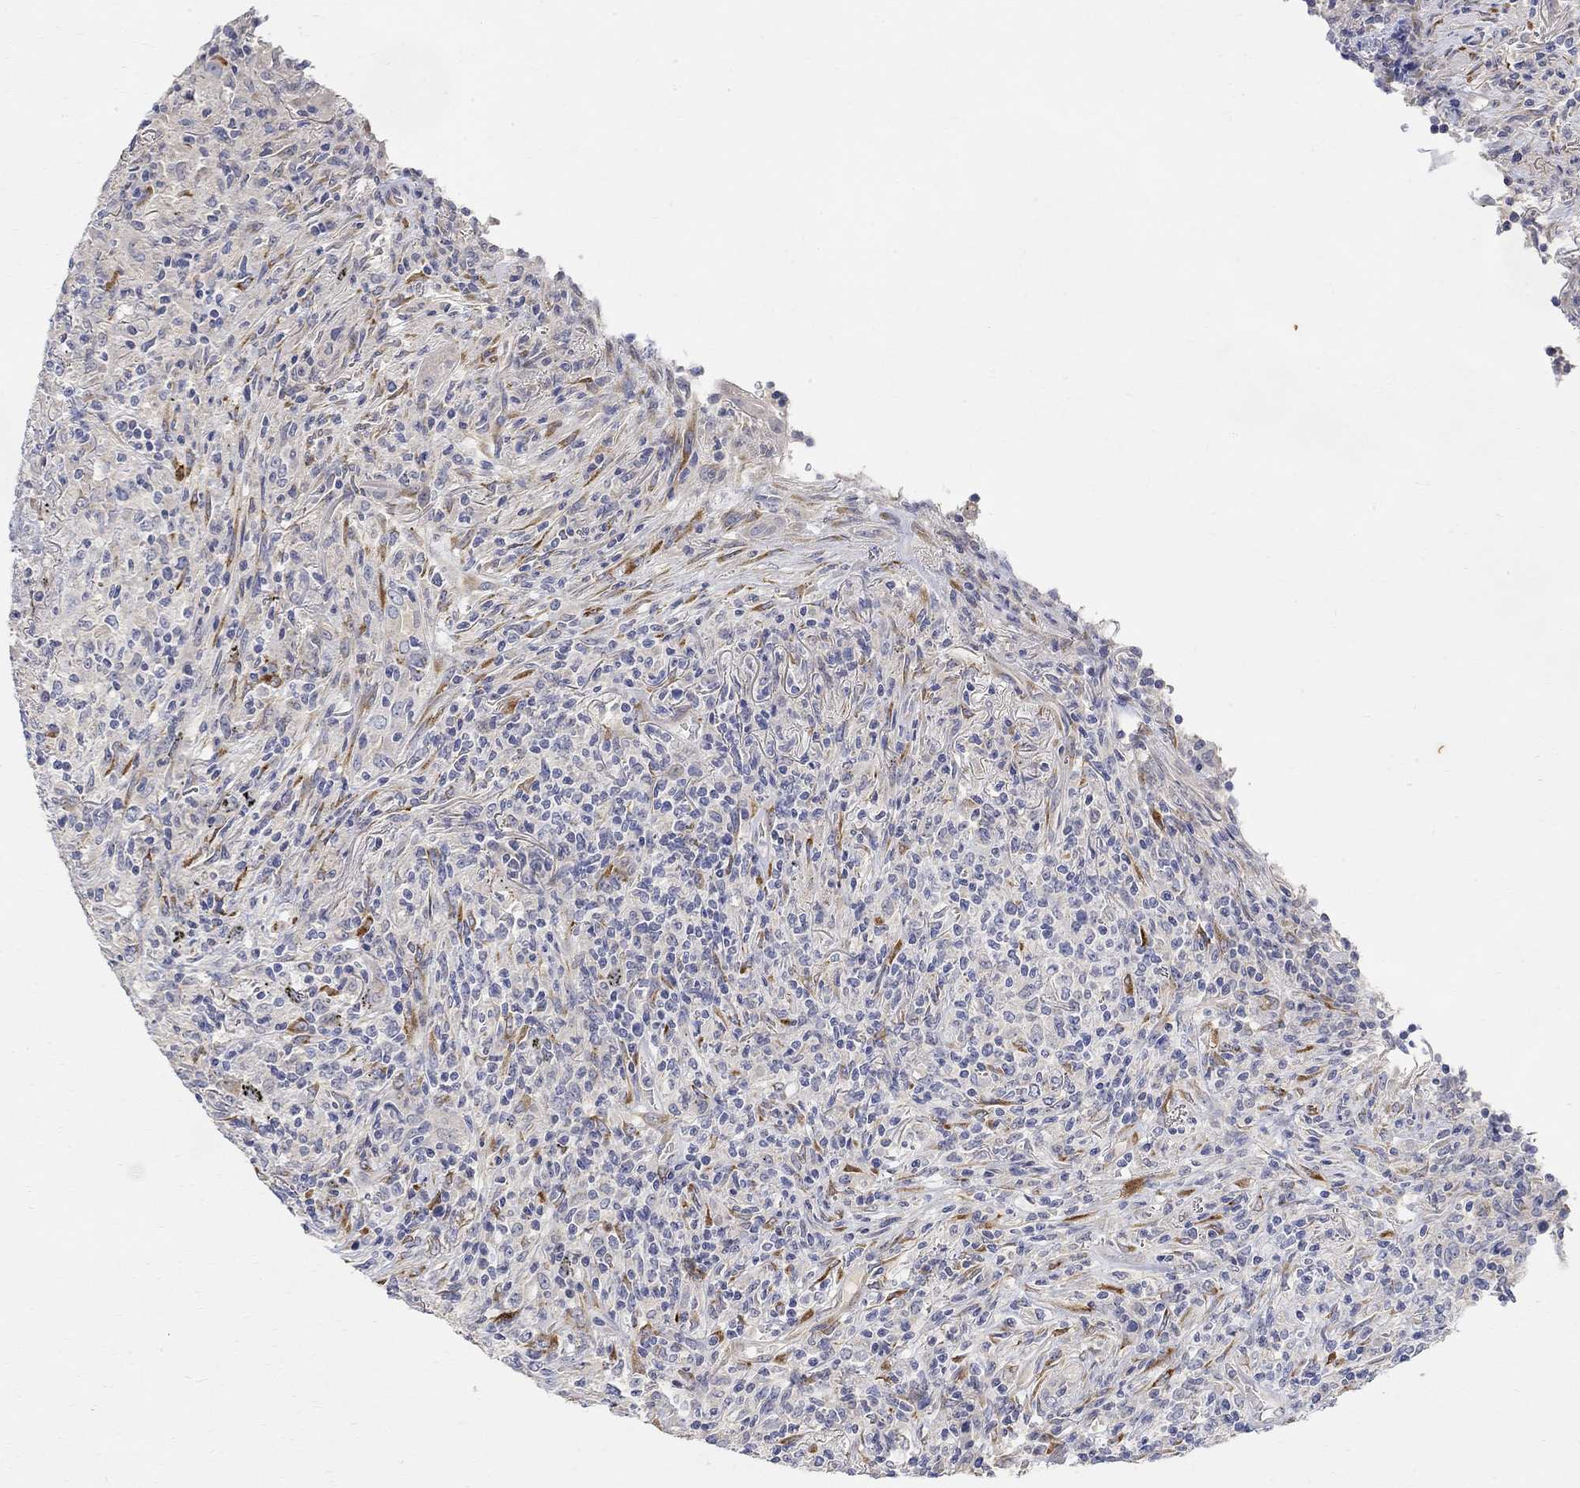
{"staining": {"intensity": "negative", "quantity": "none", "location": "none"}, "tissue": "lymphoma", "cell_type": "Tumor cells", "image_type": "cancer", "snomed": [{"axis": "morphology", "description": "Malignant lymphoma, non-Hodgkin's type, High grade"}, {"axis": "topography", "description": "Lung"}], "caption": "This photomicrograph is of lymphoma stained with immunohistochemistry (IHC) to label a protein in brown with the nuclei are counter-stained blue. There is no staining in tumor cells.", "gene": "FNDC5", "patient": {"sex": "male", "age": 79}}